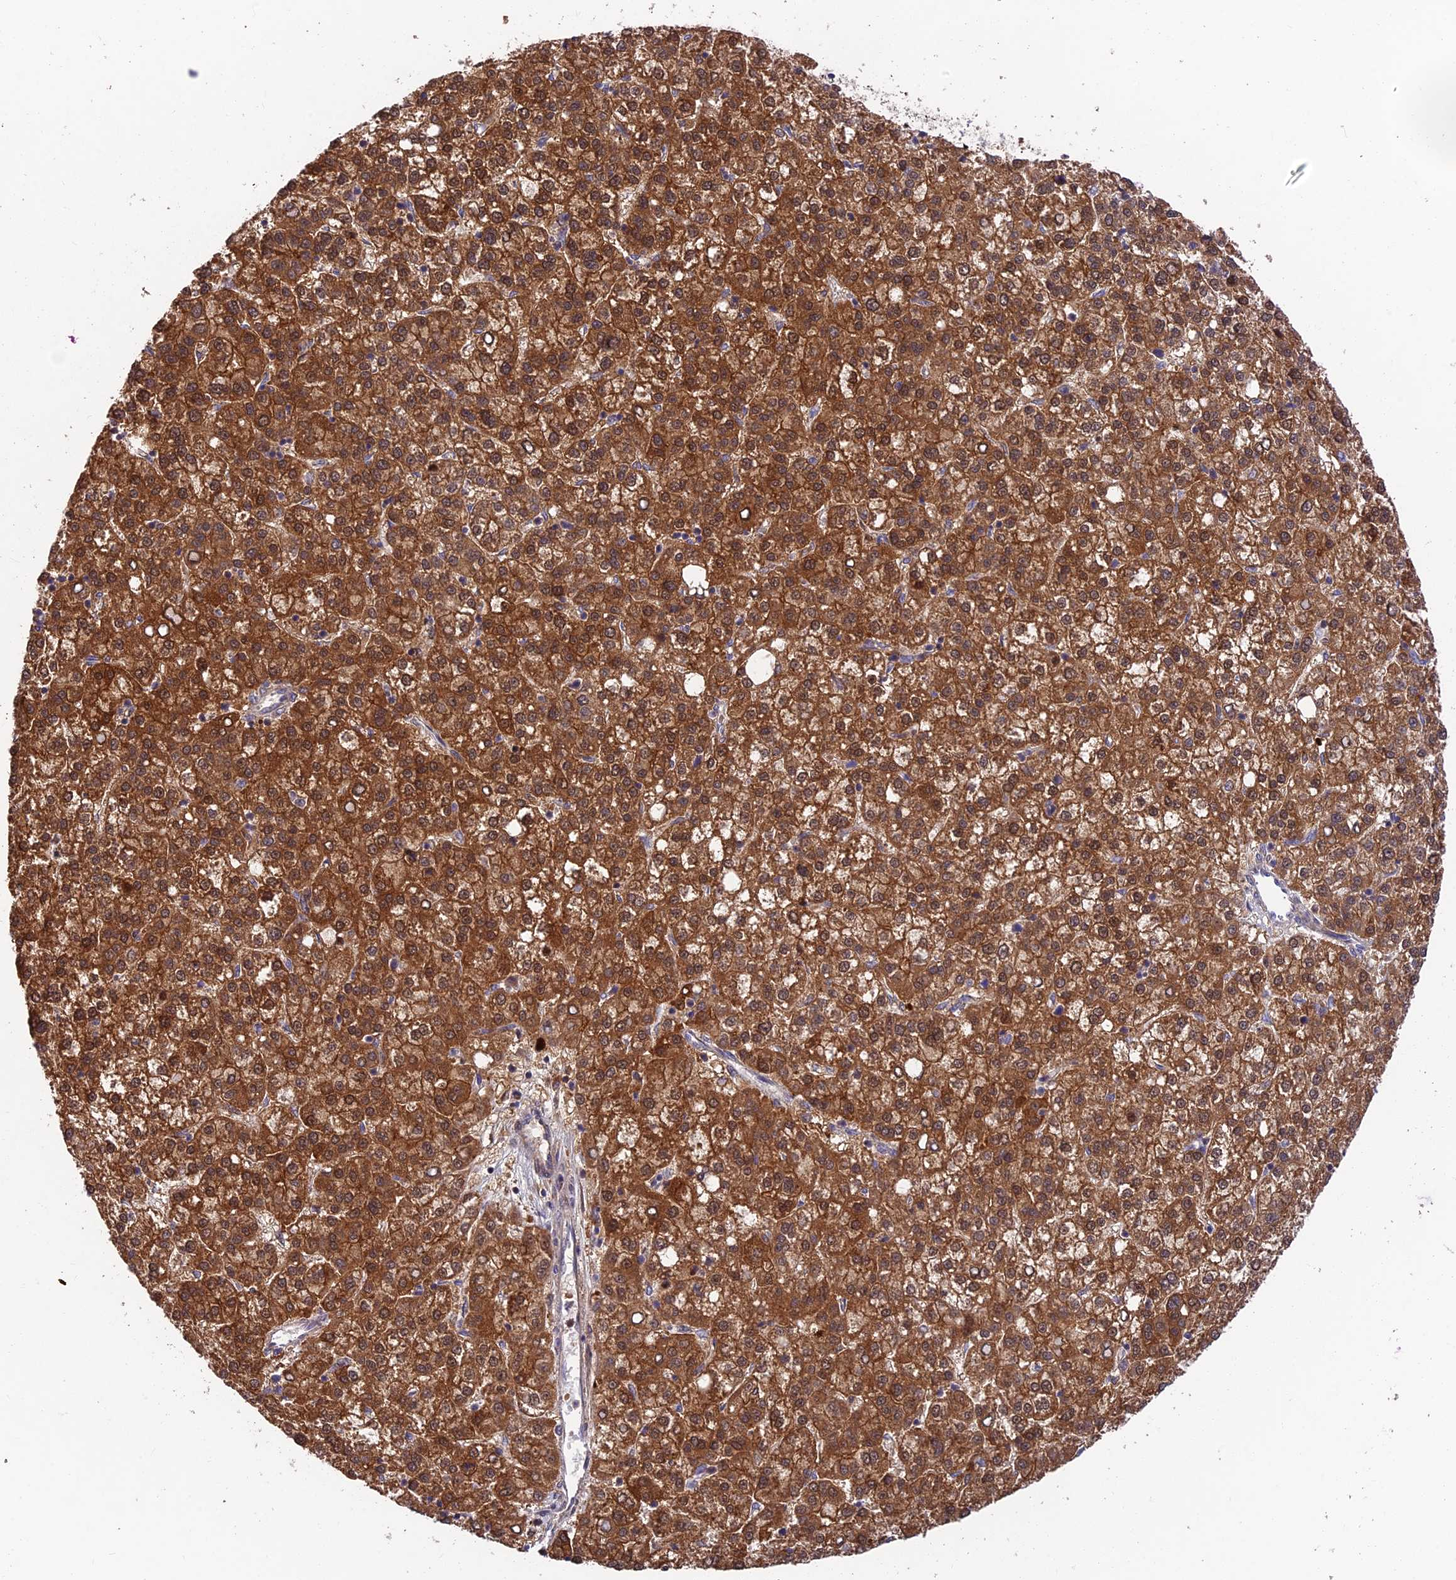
{"staining": {"intensity": "strong", "quantity": ">75%", "location": "cytoplasmic/membranous"}, "tissue": "liver cancer", "cell_type": "Tumor cells", "image_type": "cancer", "snomed": [{"axis": "morphology", "description": "Carcinoma, Hepatocellular, NOS"}, {"axis": "topography", "description": "Liver"}], "caption": "DAB (3,3'-diaminobenzidine) immunohistochemical staining of human liver cancer shows strong cytoplasmic/membranous protein staining in approximately >75% of tumor cells.", "gene": "FUOM", "patient": {"sex": "female", "age": 58}}